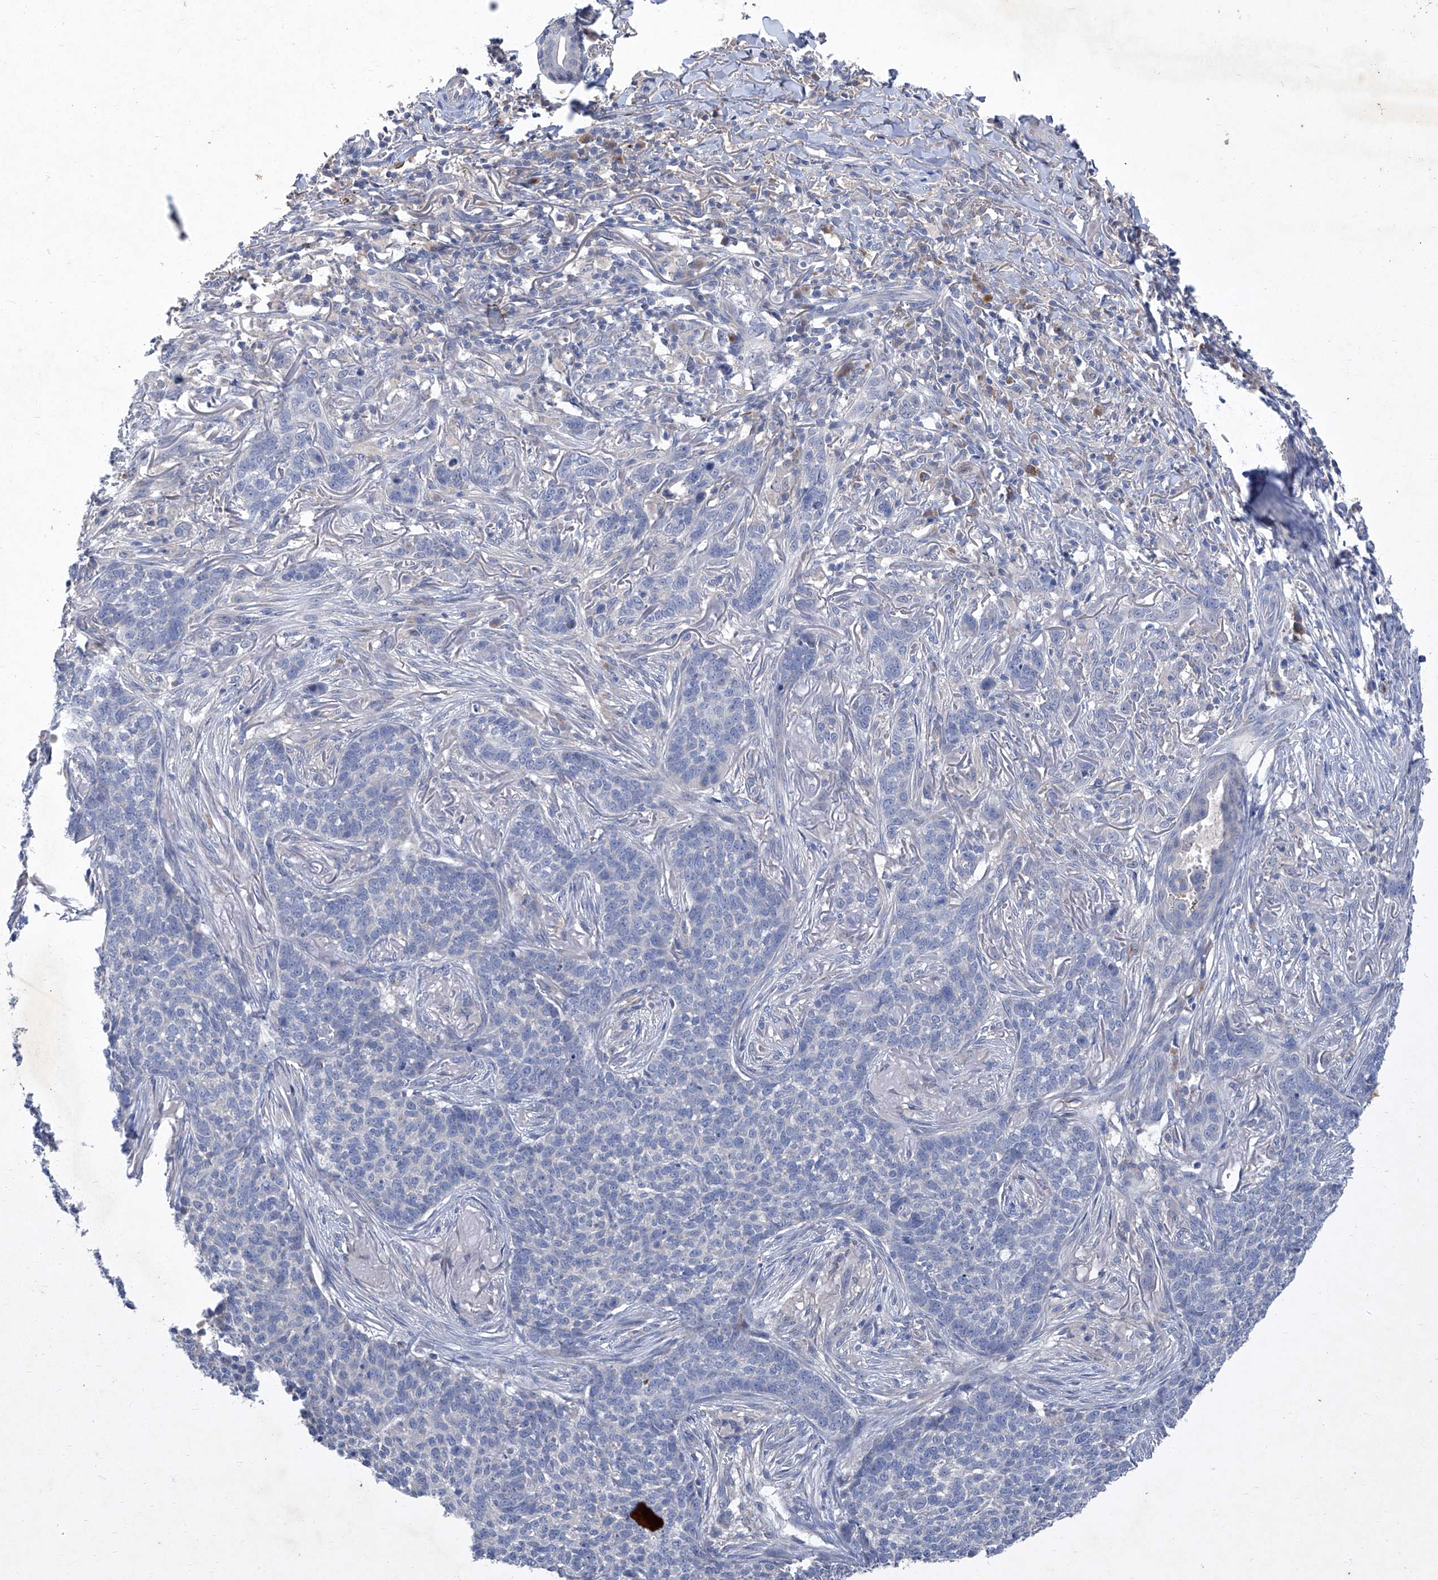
{"staining": {"intensity": "negative", "quantity": "none", "location": "none"}, "tissue": "skin cancer", "cell_type": "Tumor cells", "image_type": "cancer", "snomed": [{"axis": "morphology", "description": "Basal cell carcinoma"}, {"axis": "topography", "description": "Skin"}], "caption": "This histopathology image is of skin cancer (basal cell carcinoma) stained with IHC to label a protein in brown with the nuclei are counter-stained blue. There is no positivity in tumor cells.", "gene": "SBK2", "patient": {"sex": "male", "age": 85}}